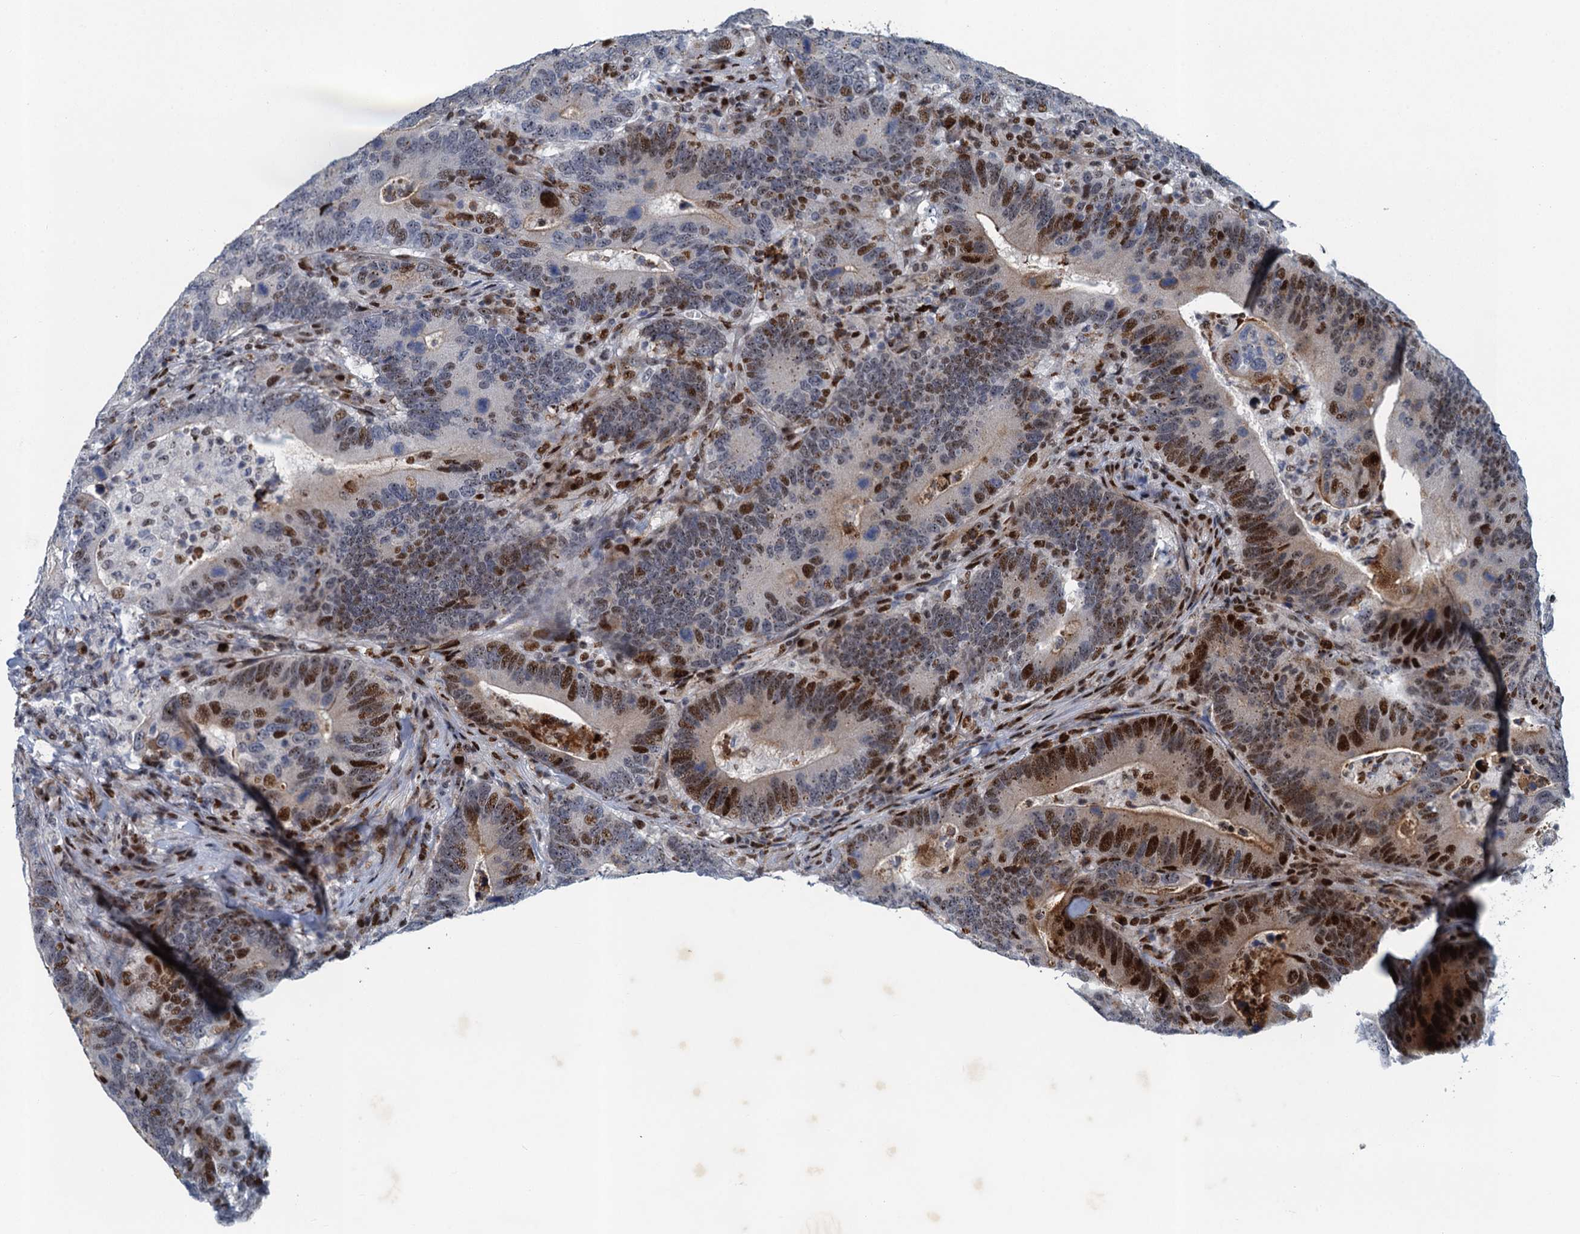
{"staining": {"intensity": "strong", "quantity": "25%-75%", "location": "nuclear"}, "tissue": "colorectal cancer", "cell_type": "Tumor cells", "image_type": "cancer", "snomed": [{"axis": "morphology", "description": "Adenocarcinoma, NOS"}, {"axis": "topography", "description": "Colon"}], "caption": "Colorectal cancer (adenocarcinoma) stained with a brown dye displays strong nuclear positive staining in approximately 25%-75% of tumor cells.", "gene": "ANKRD13D", "patient": {"sex": "female", "age": 66}}